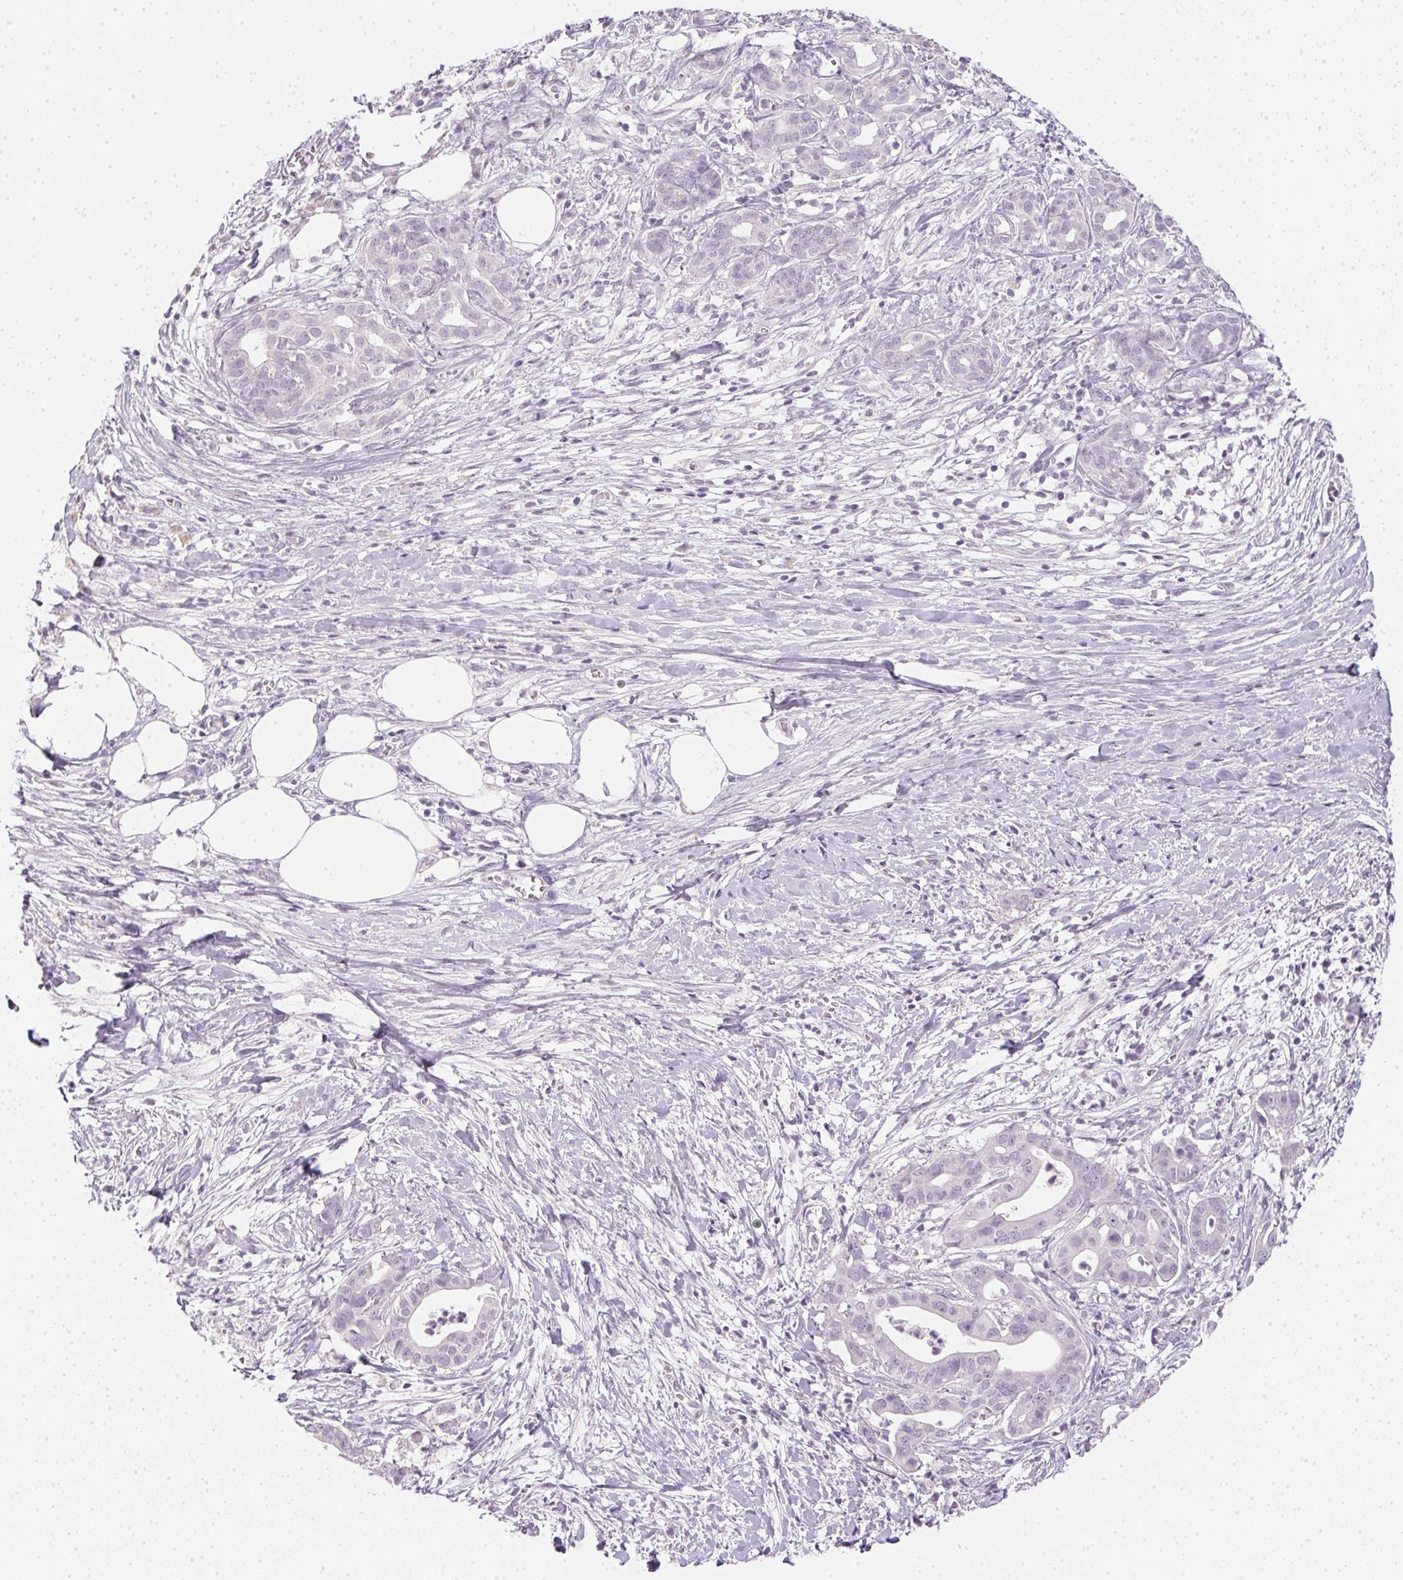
{"staining": {"intensity": "negative", "quantity": "none", "location": "none"}, "tissue": "pancreatic cancer", "cell_type": "Tumor cells", "image_type": "cancer", "snomed": [{"axis": "morphology", "description": "Adenocarcinoma, NOS"}, {"axis": "topography", "description": "Pancreas"}], "caption": "IHC photomicrograph of pancreatic adenocarcinoma stained for a protein (brown), which demonstrates no positivity in tumor cells. (Stains: DAB immunohistochemistry (IHC) with hematoxylin counter stain, Microscopy: brightfield microscopy at high magnification).", "gene": "TMEM72", "patient": {"sex": "male", "age": 61}}